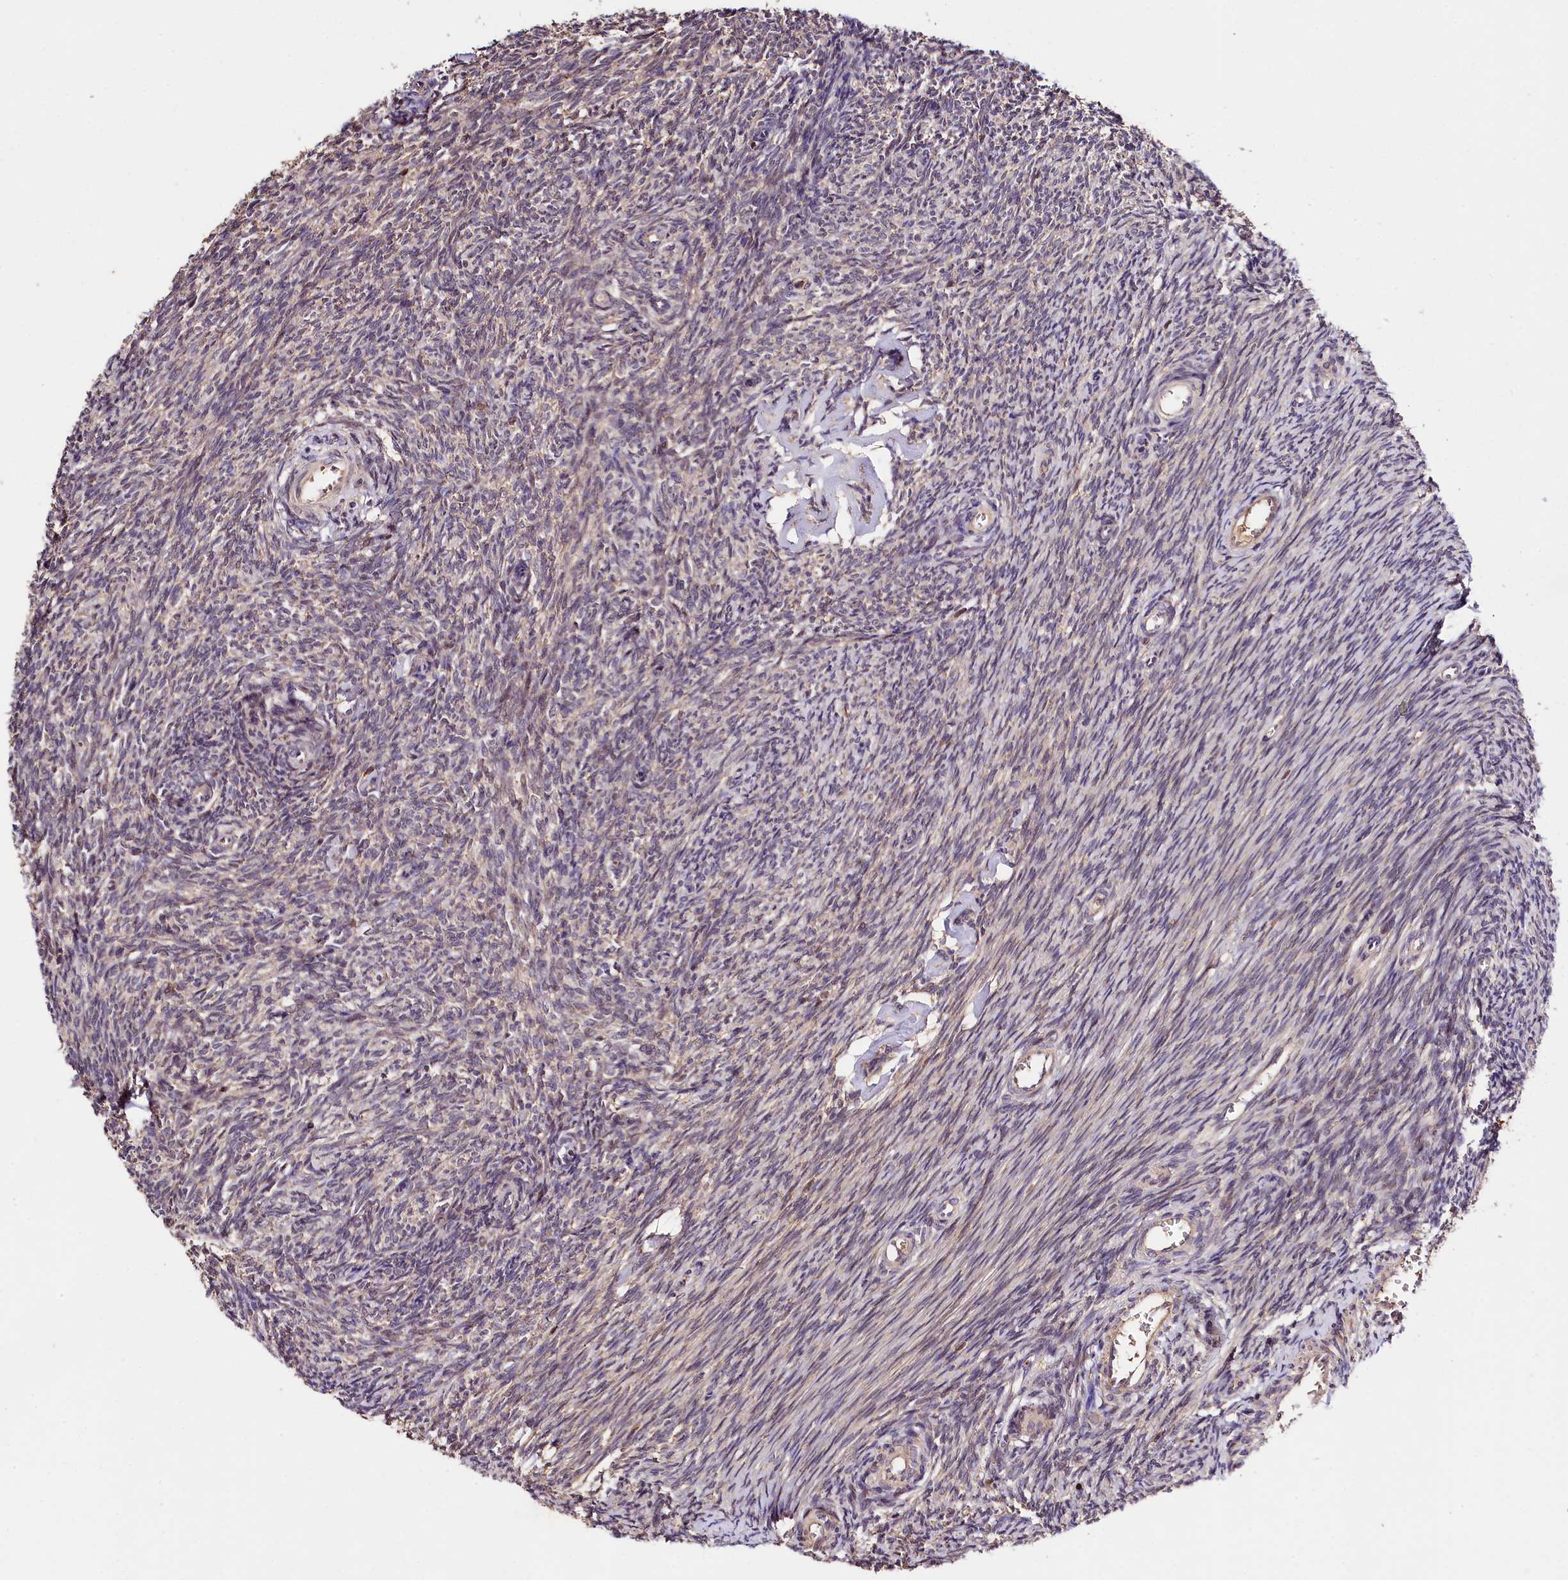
{"staining": {"intensity": "weak", "quantity": "<25%", "location": "cytoplasmic/membranous"}, "tissue": "ovary", "cell_type": "Ovarian stroma cells", "image_type": "normal", "snomed": [{"axis": "morphology", "description": "Normal tissue, NOS"}, {"axis": "topography", "description": "Ovary"}], "caption": "A photomicrograph of ovary stained for a protein demonstrates no brown staining in ovarian stroma cells.", "gene": "KPTN", "patient": {"sex": "female", "age": 44}}